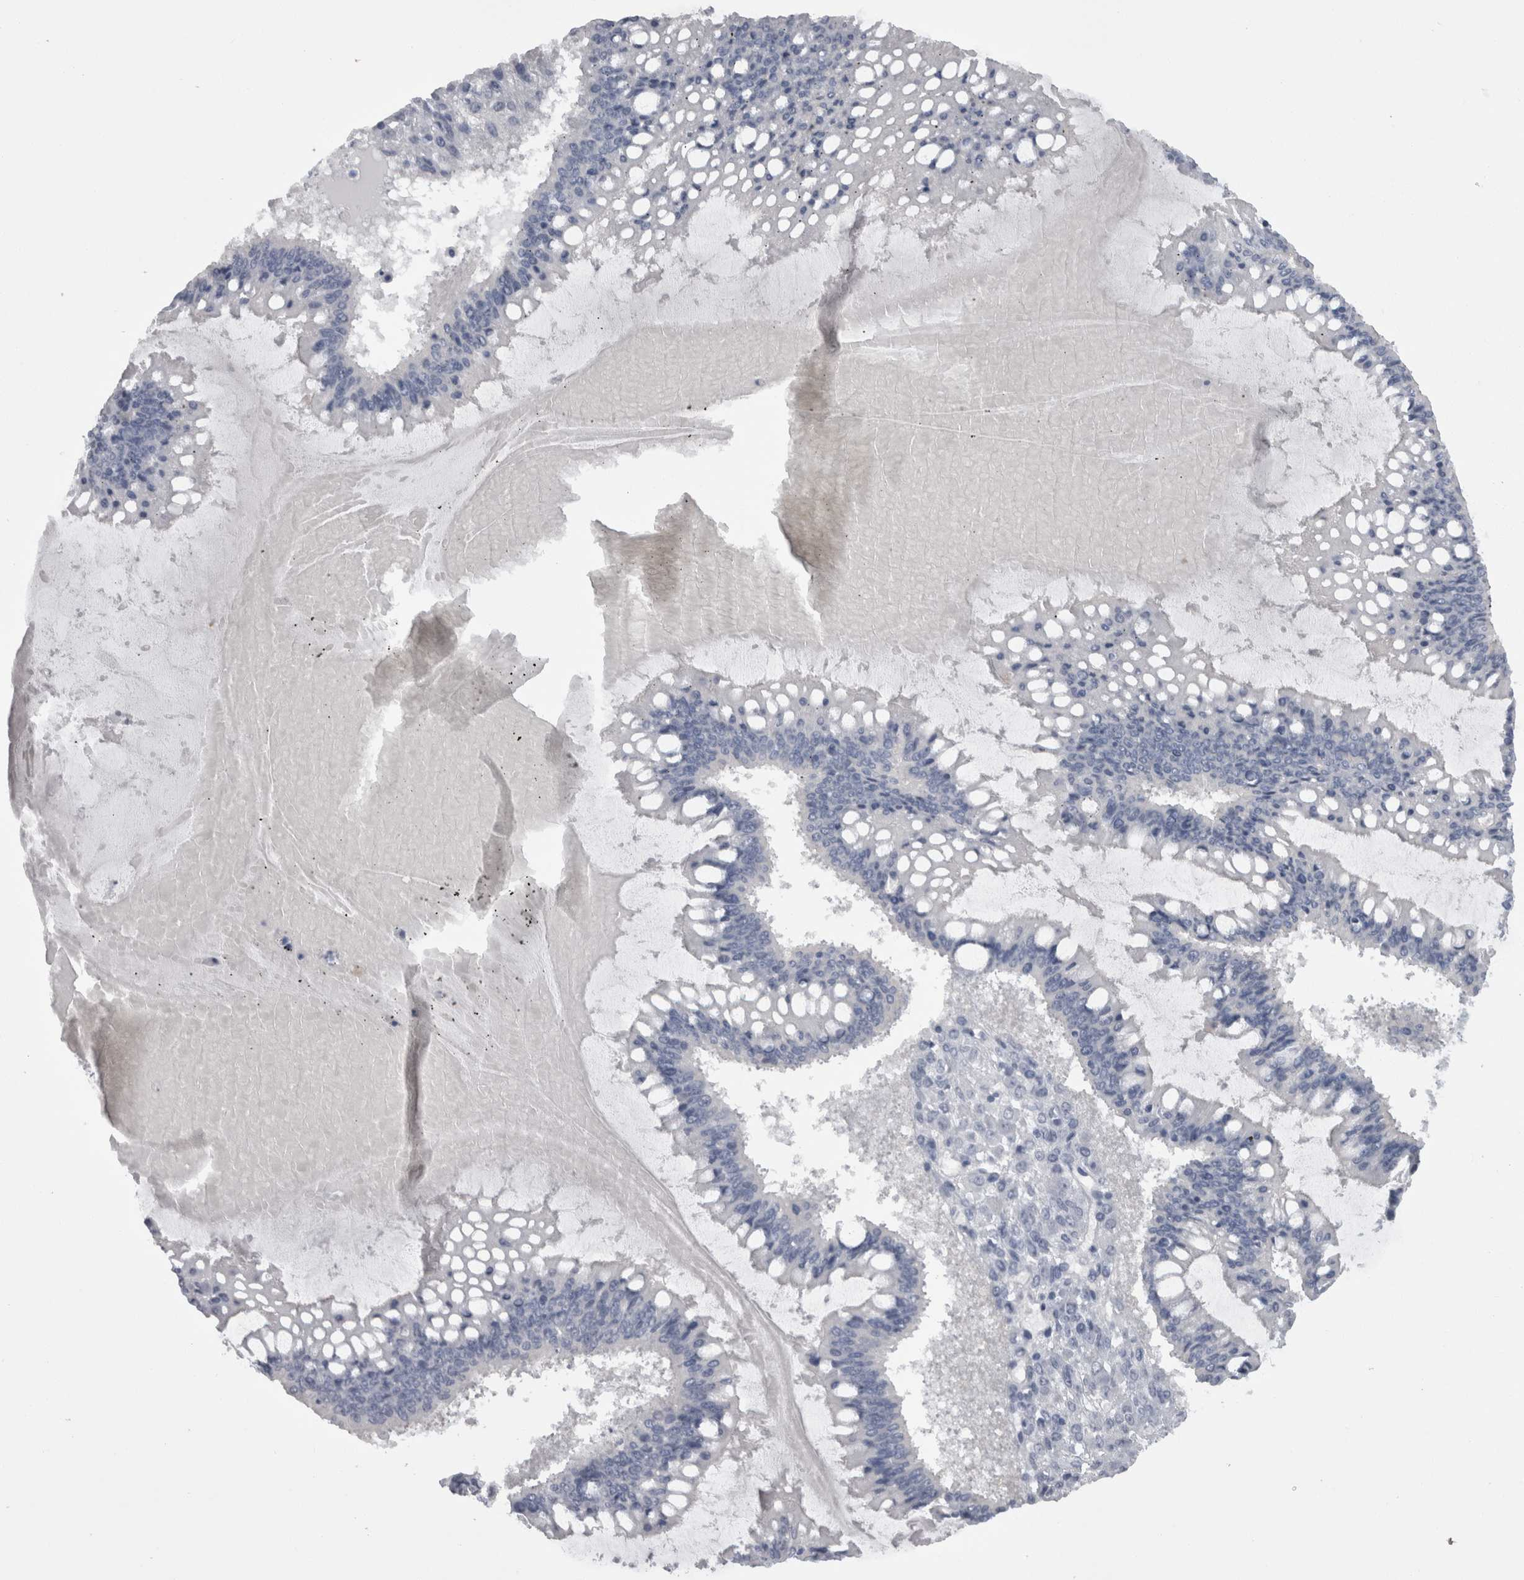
{"staining": {"intensity": "negative", "quantity": "none", "location": "none"}, "tissue": "ovarian cancer", "cell_type": "Tumor cells", "image_type": "cancer", "snomed": [{"axis": "morphology", "description": "Cystadenocarcinoma, mucinous, NOS"}, {"axis": "topography", "description": "Ovary"}], "caption": "Tumor cells show no significant expression in ovarian mucinous cystadenocarcinoma. (Immunohistochemistry (ihc), brightfield microscopy, high magnification).", "gene": "CAMK2D", "patient": {"sex": "female", "age": 73}}